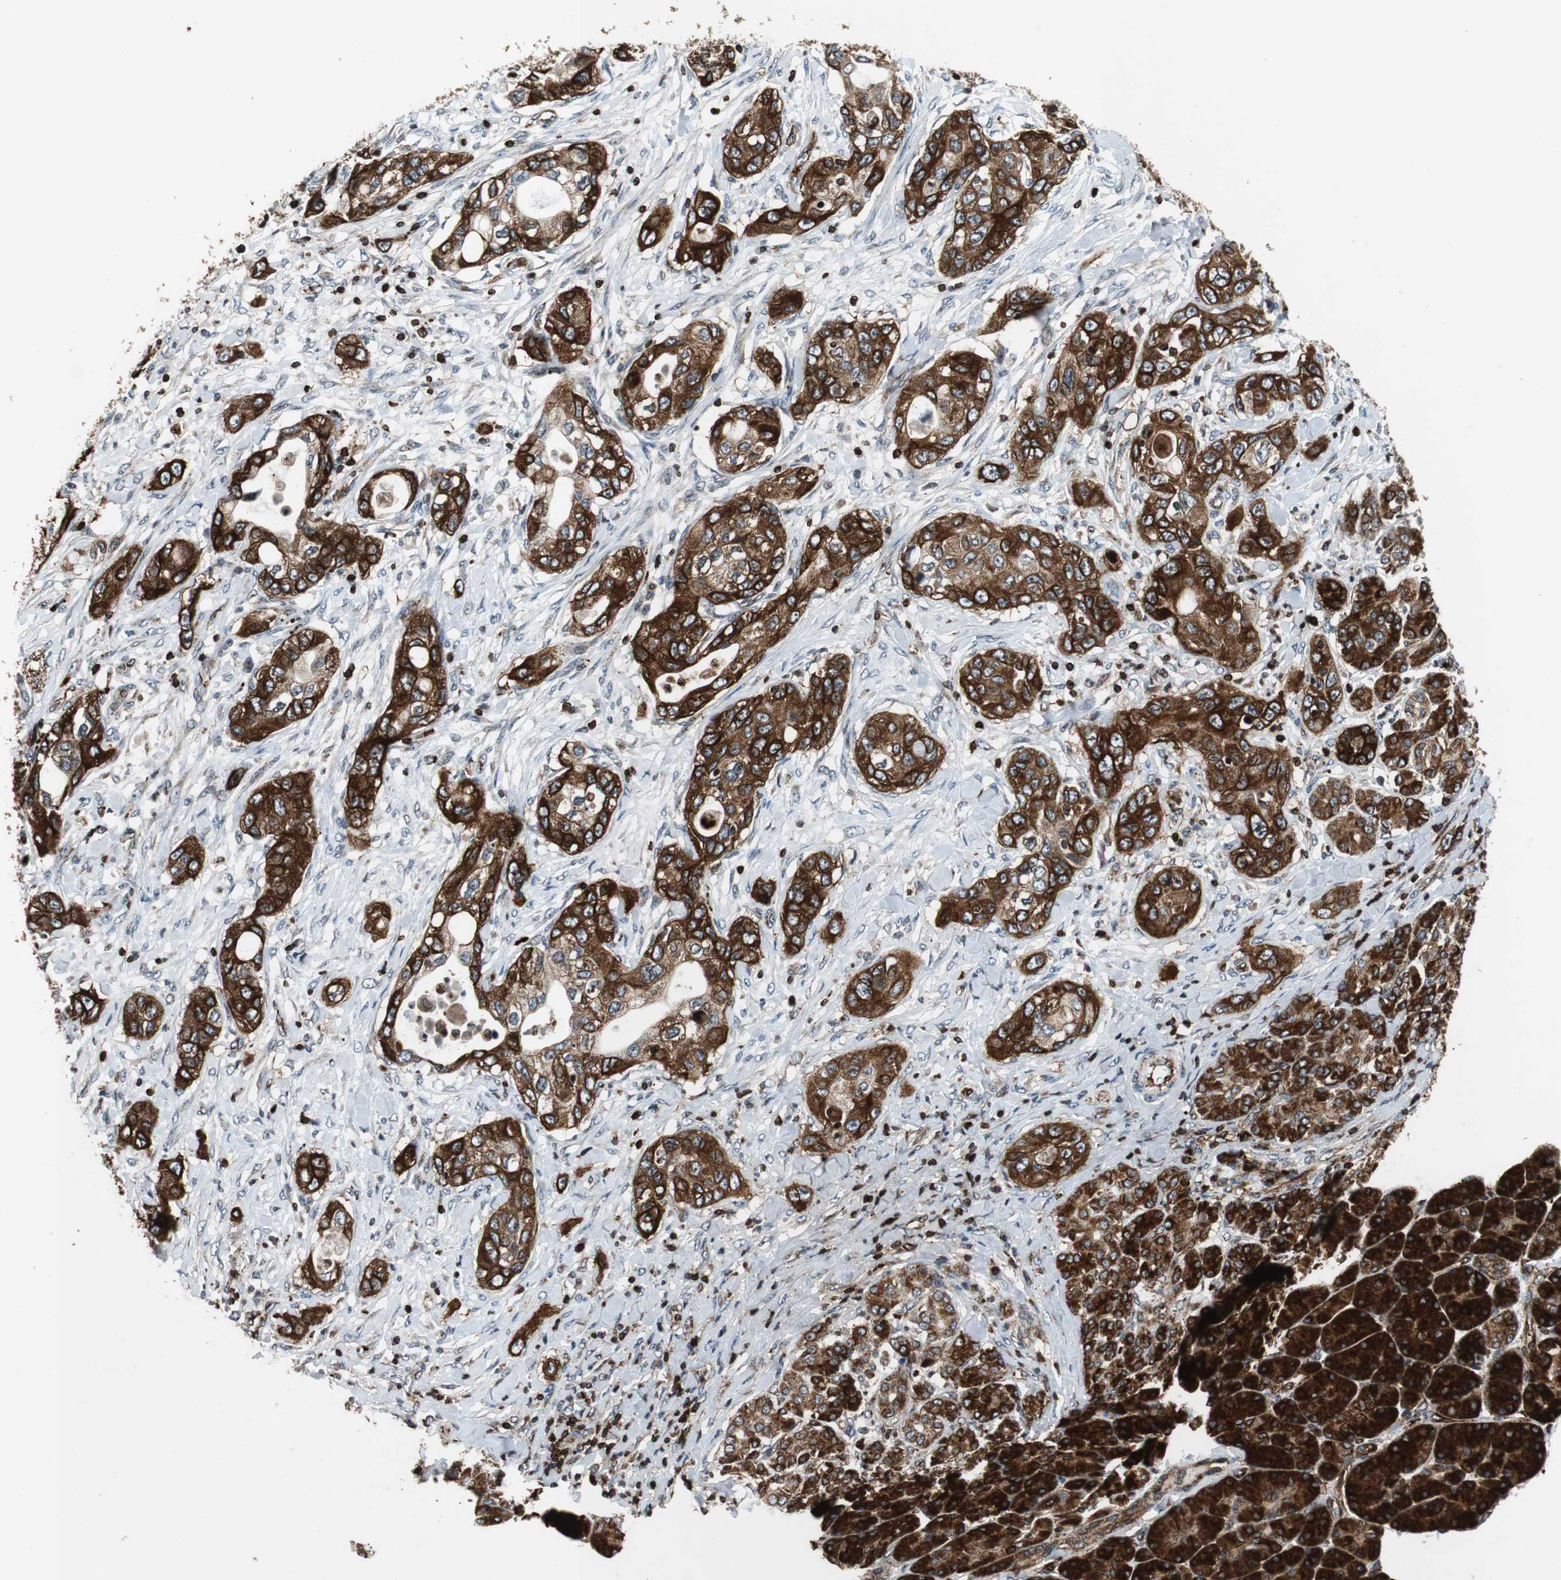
{"staining": {"intensity": "strong", "quantity": ">75%", "location": "cytoplasmic/membranous"}, "tissue": "pancreatic cancer", "cell_type": "Tumor cells", "image_type": "cancer", "snomed": [{"axis": "morphology", "description": "Adenocarcinoma, NOS"}, {"axis": "topography", "description": "Pancreas"}], "caption": "Pancreatic adenocarcinoma tissue displays strong cytoplasmic/membranous staining in approximately >75% of tumor cells, visualized by immunohistochemistry.", "gene": "TUBA4A", "patient": {"sex": "female", "age": 70}}